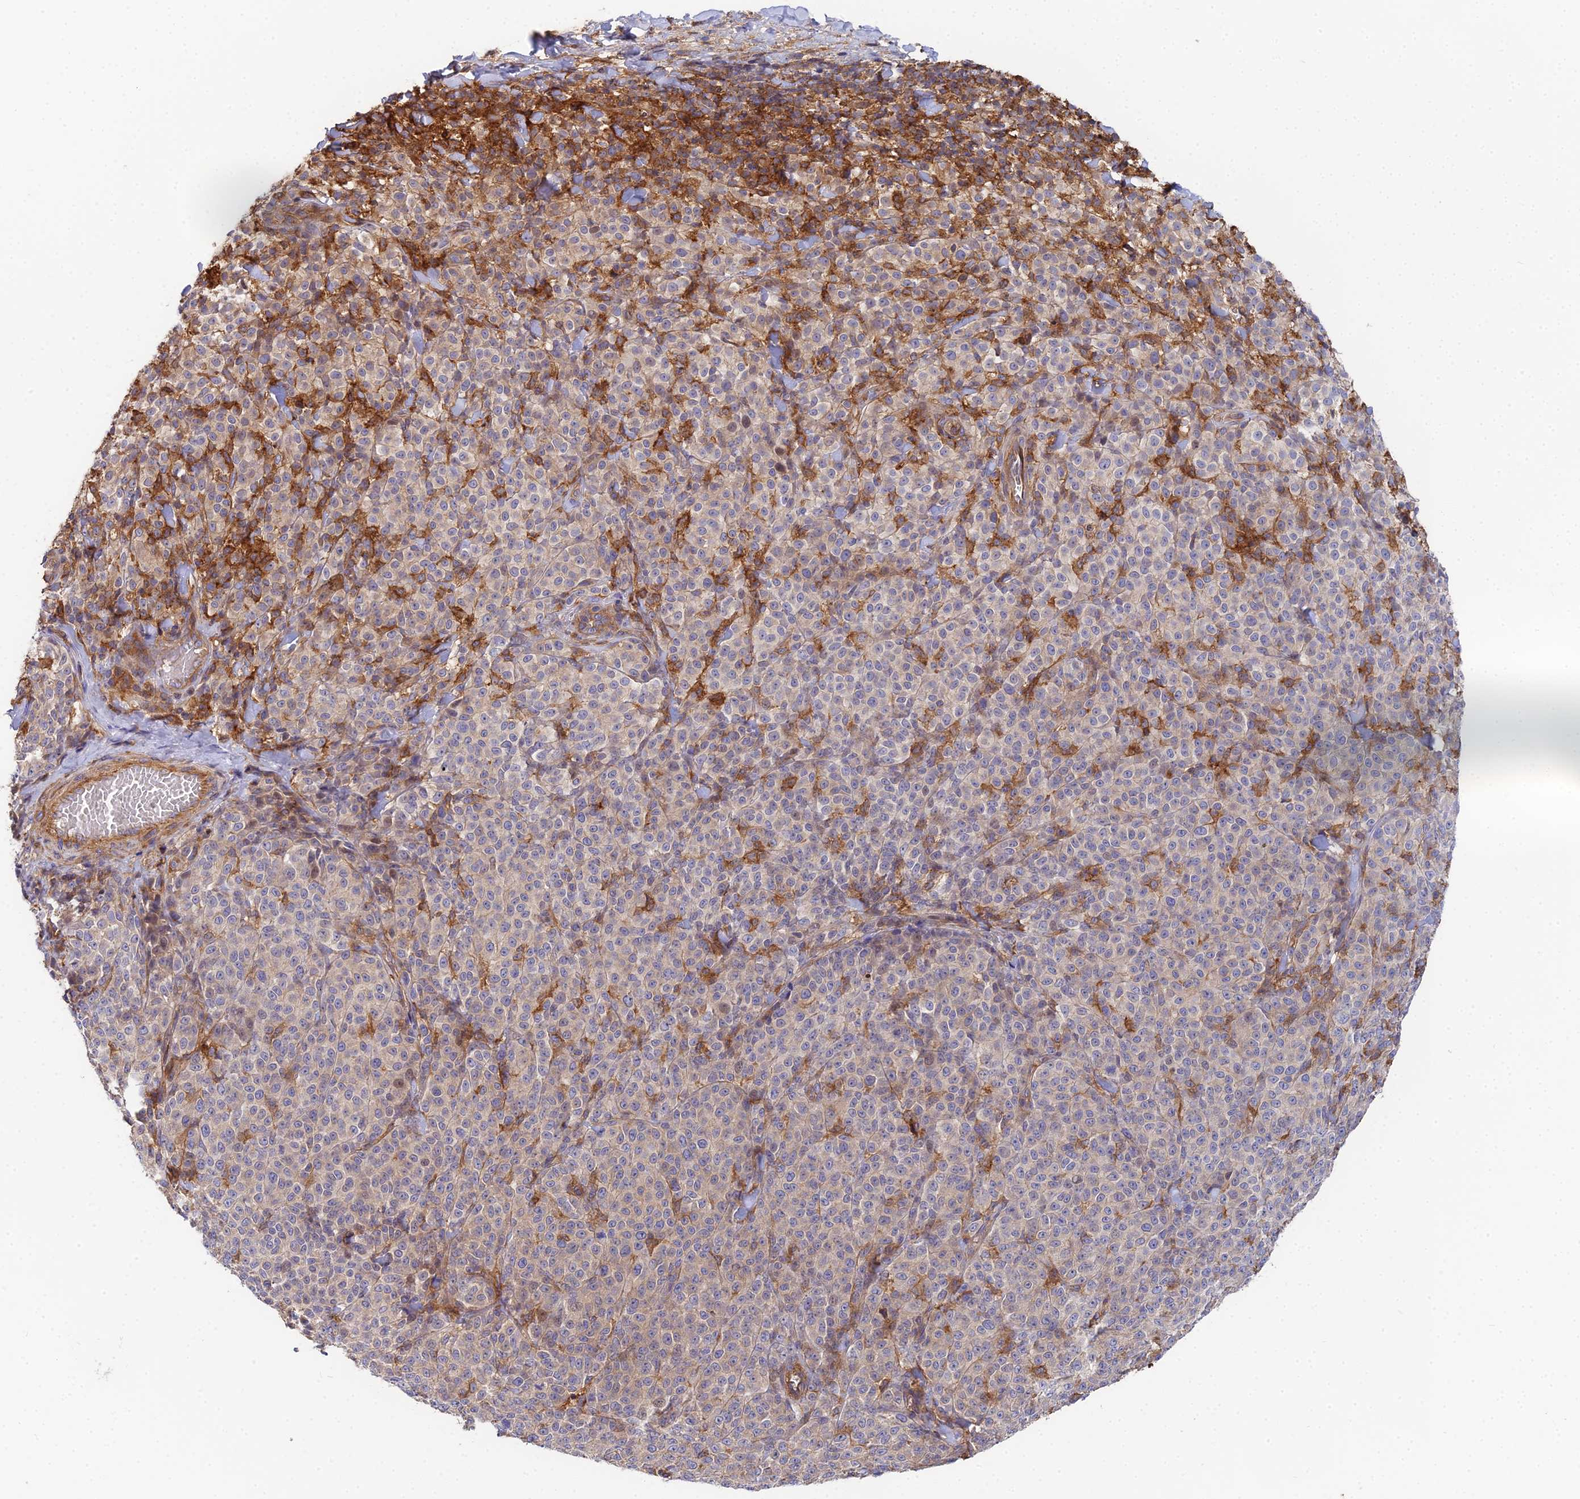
{"staining": {"intensity": "weak", "quantity": "<25%", "location": "cytoplasmic/membranous"}, "tissue": "melanoma", "cell_type": "Tumor cells", "image_type": "cancer", "snomed": [{"axis": "morphology", "description": "Normal tissue, NOS"}, {"axis": "morphology", "description": "Malignant melanoma, NOS"}, {"axis": "topography", "description": "Skin"}], "caption": "A photomicrograph of malignant melanoma stained for a protein reveals no brown staining in tumor cells.", "gene": "GNG5B", "patient": {"sex": "female", "age": 34}}